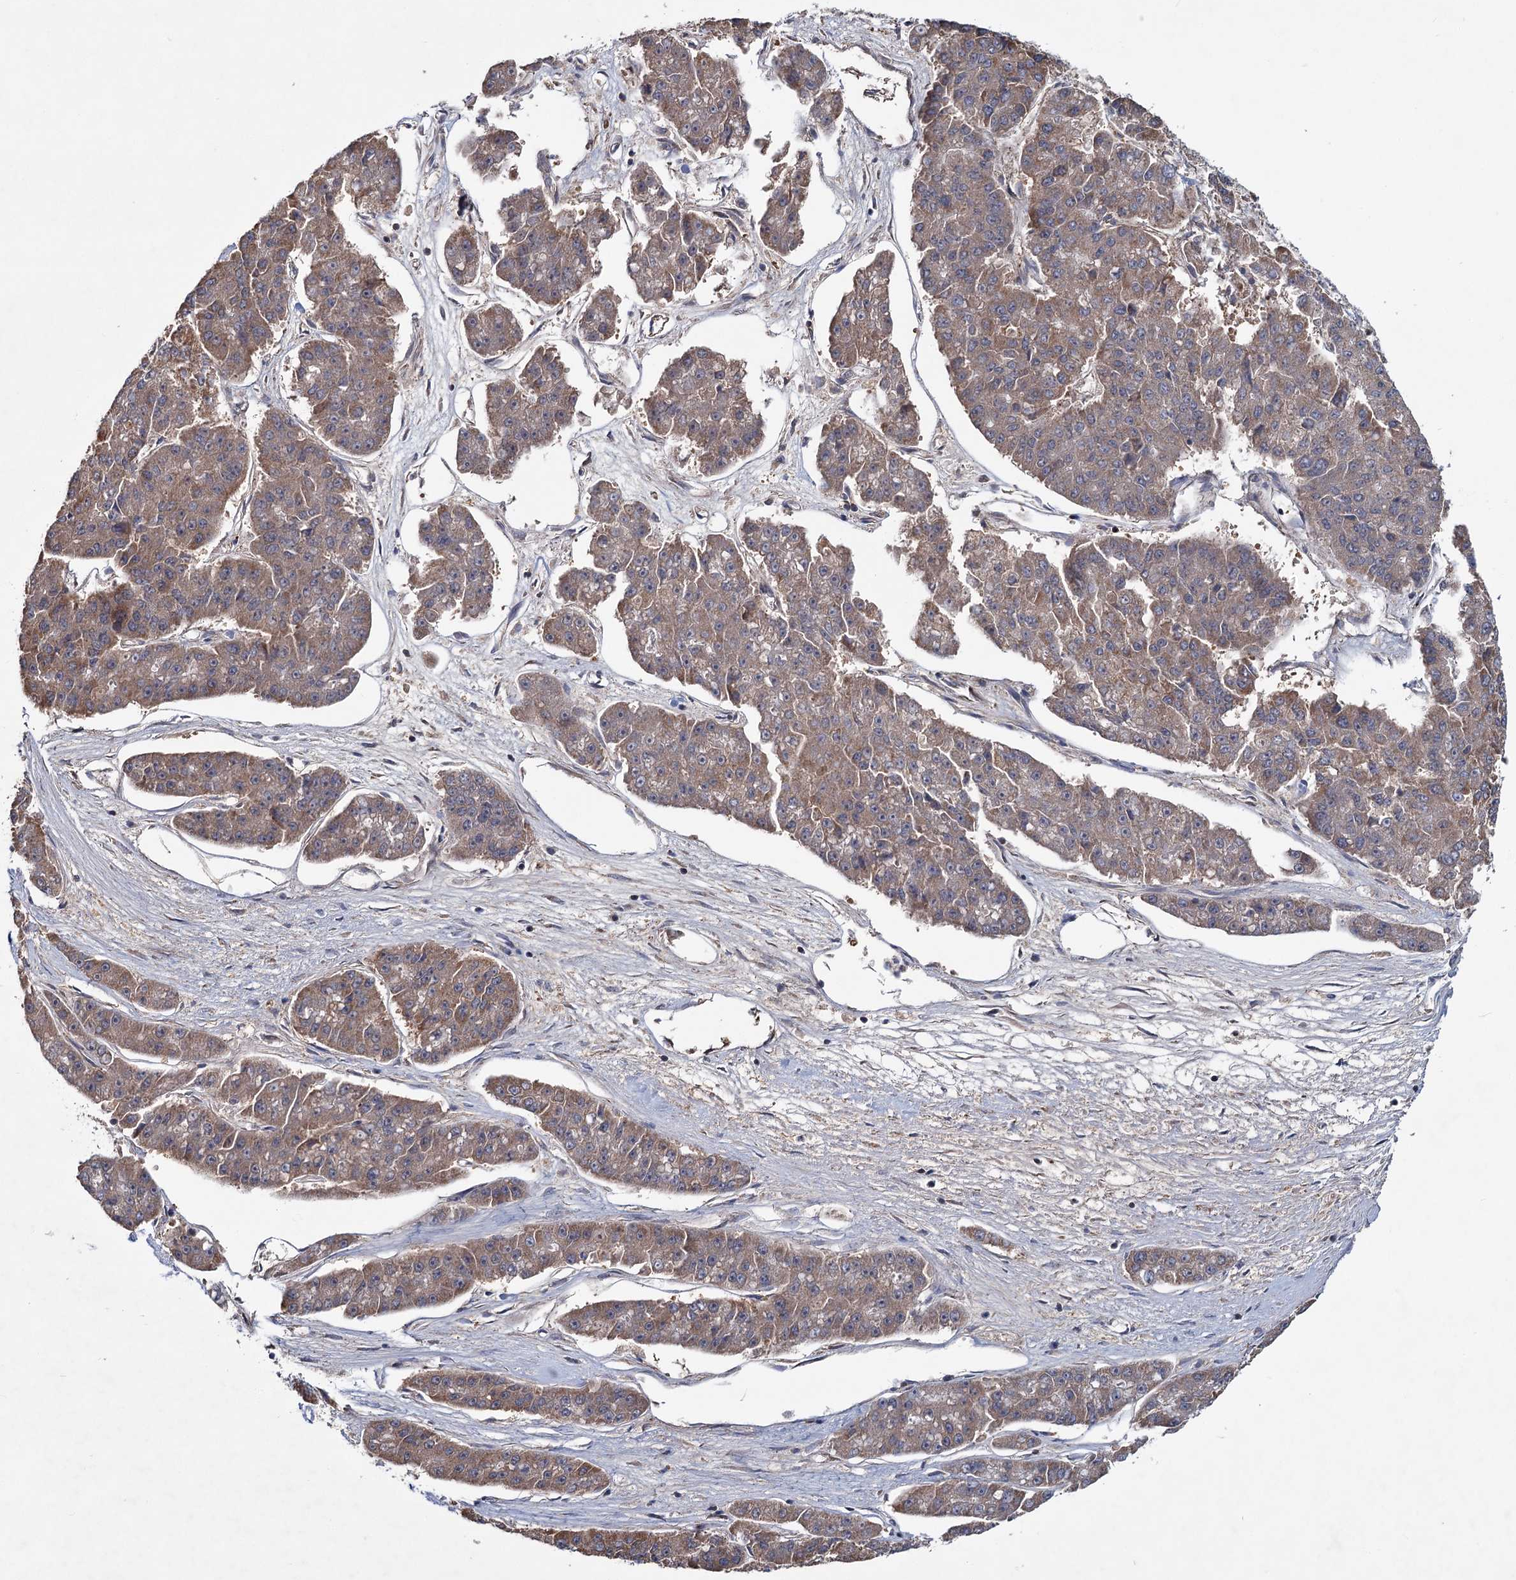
{"staining": {"intensity": "weak", "quantity": "25%-75%", "location": "cytoplasmic/membranous"}, "tissue": "pancreatic cancer", "cell_type": "Tumor cells", "image_type": "cancer", "snomed": [{"axis": "morphology", "description": "Adenocarcinoma, NOS"}, {"axis": "topography", "description": "Pancreas"}], "caption": "This micrograph demonstrates immunohistochemistry staining of adenocarcinoma (pancreatic), with low weak cytoplasmic/membranous positivity in approximately 25%-75% of tumor cells.", "gene": "MTRR", "patient": {"sex": "male", "age": 50}}